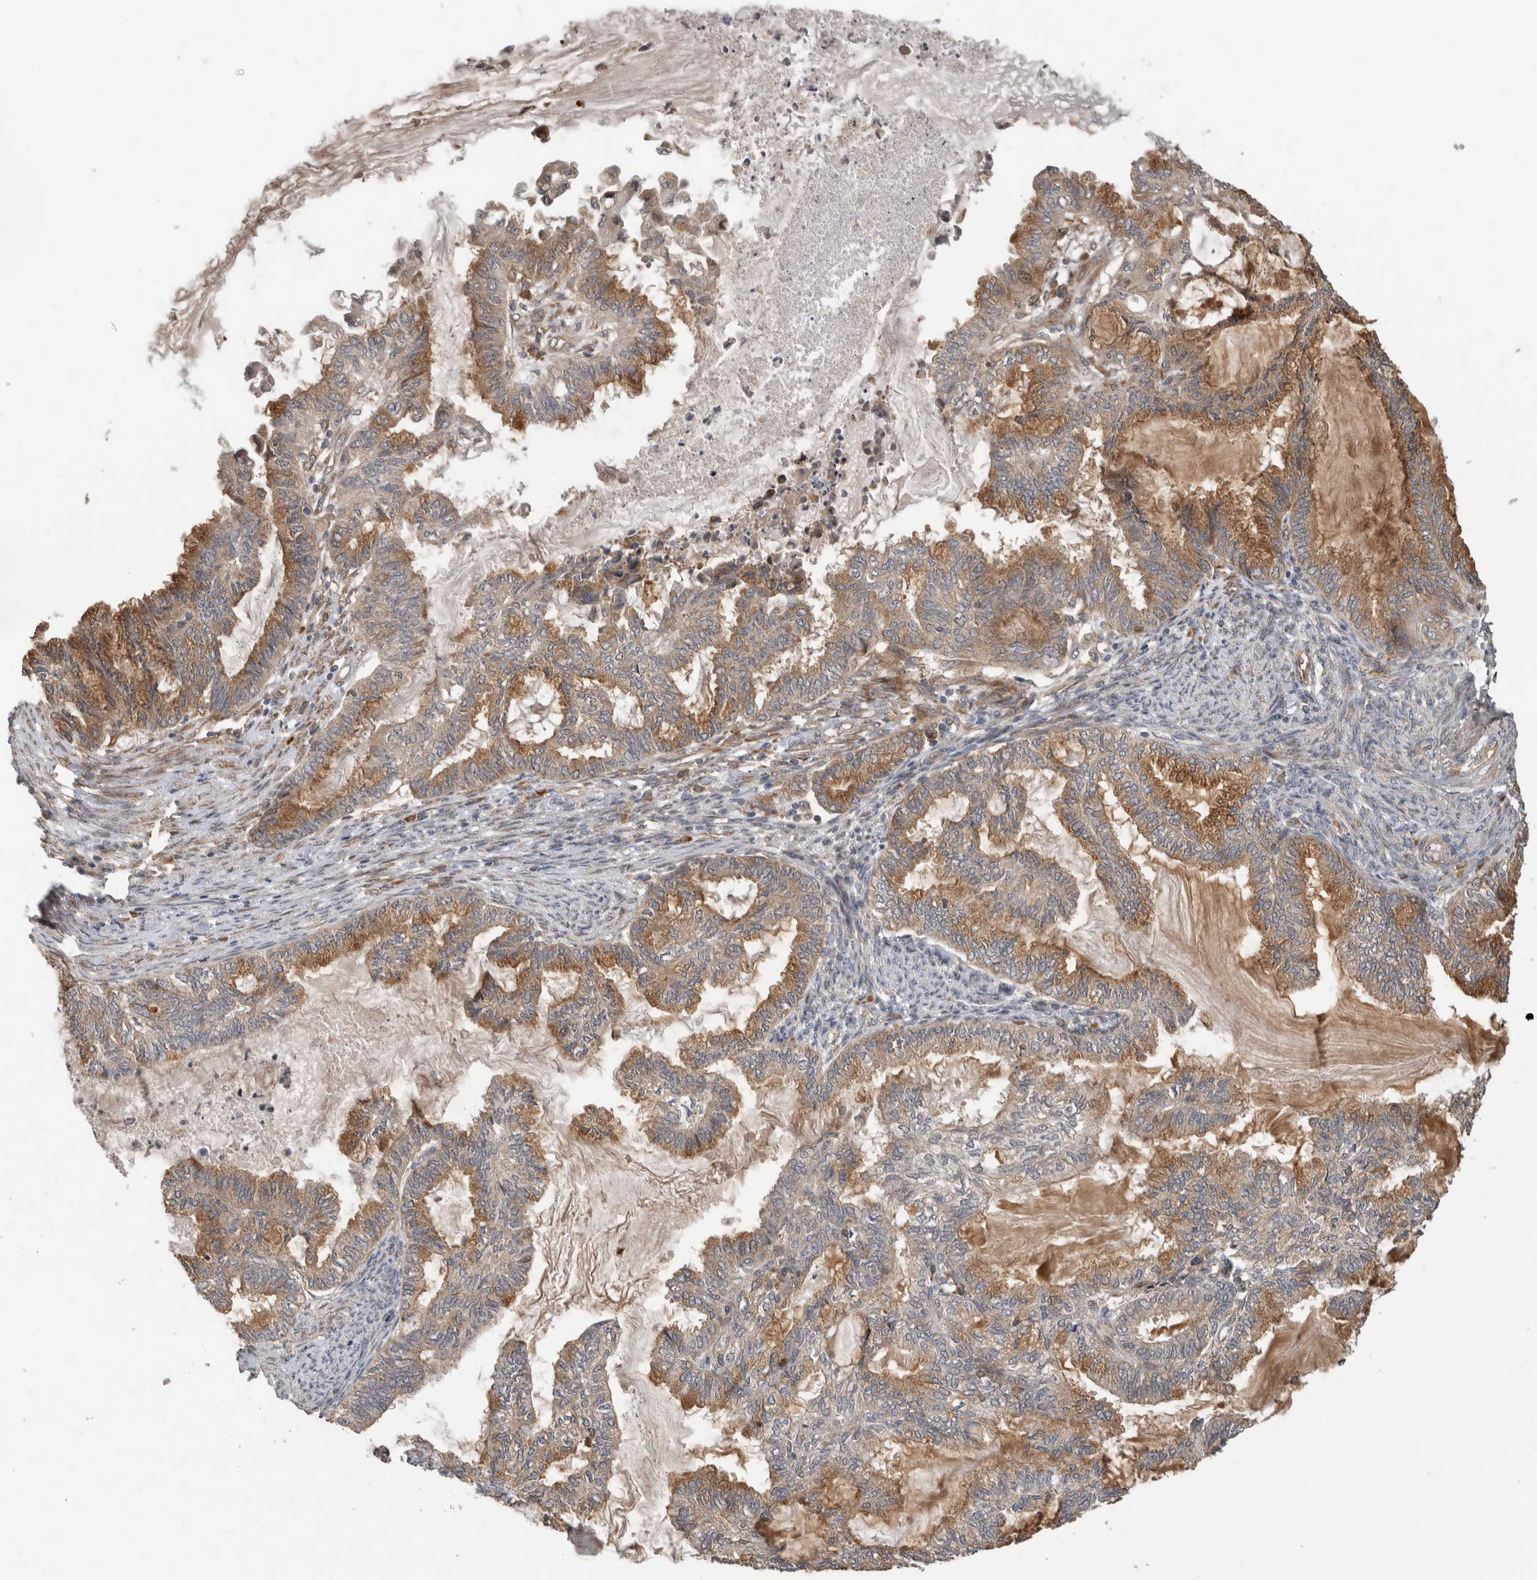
{"staining": {"intensity": "moderate", "quantity": ">75%", "location": "cytoplasmic/membranous"}, "tissue": "endometrial cancer", "cell_type": "Tumor cells", "image_type": "cancer", "snomed": [{"axis": "morphology", "description": "Adenocarcinoma, NOS"}, {"axis": "topography", "description": "Endometrium"}], "caption": "Immunohistochemistry of endometrial cancer (adenocarcinoma) demonstrates medium levels of moderate cytoplasmic/membranous expression in about >75% of tumor cells. (DAB (3,3'-diaminobenzidine) = brown stain, brightfield microscopy at high magnification).", "gene": "PCDHB15", "patient": {"sex": "female", "age": 86}}